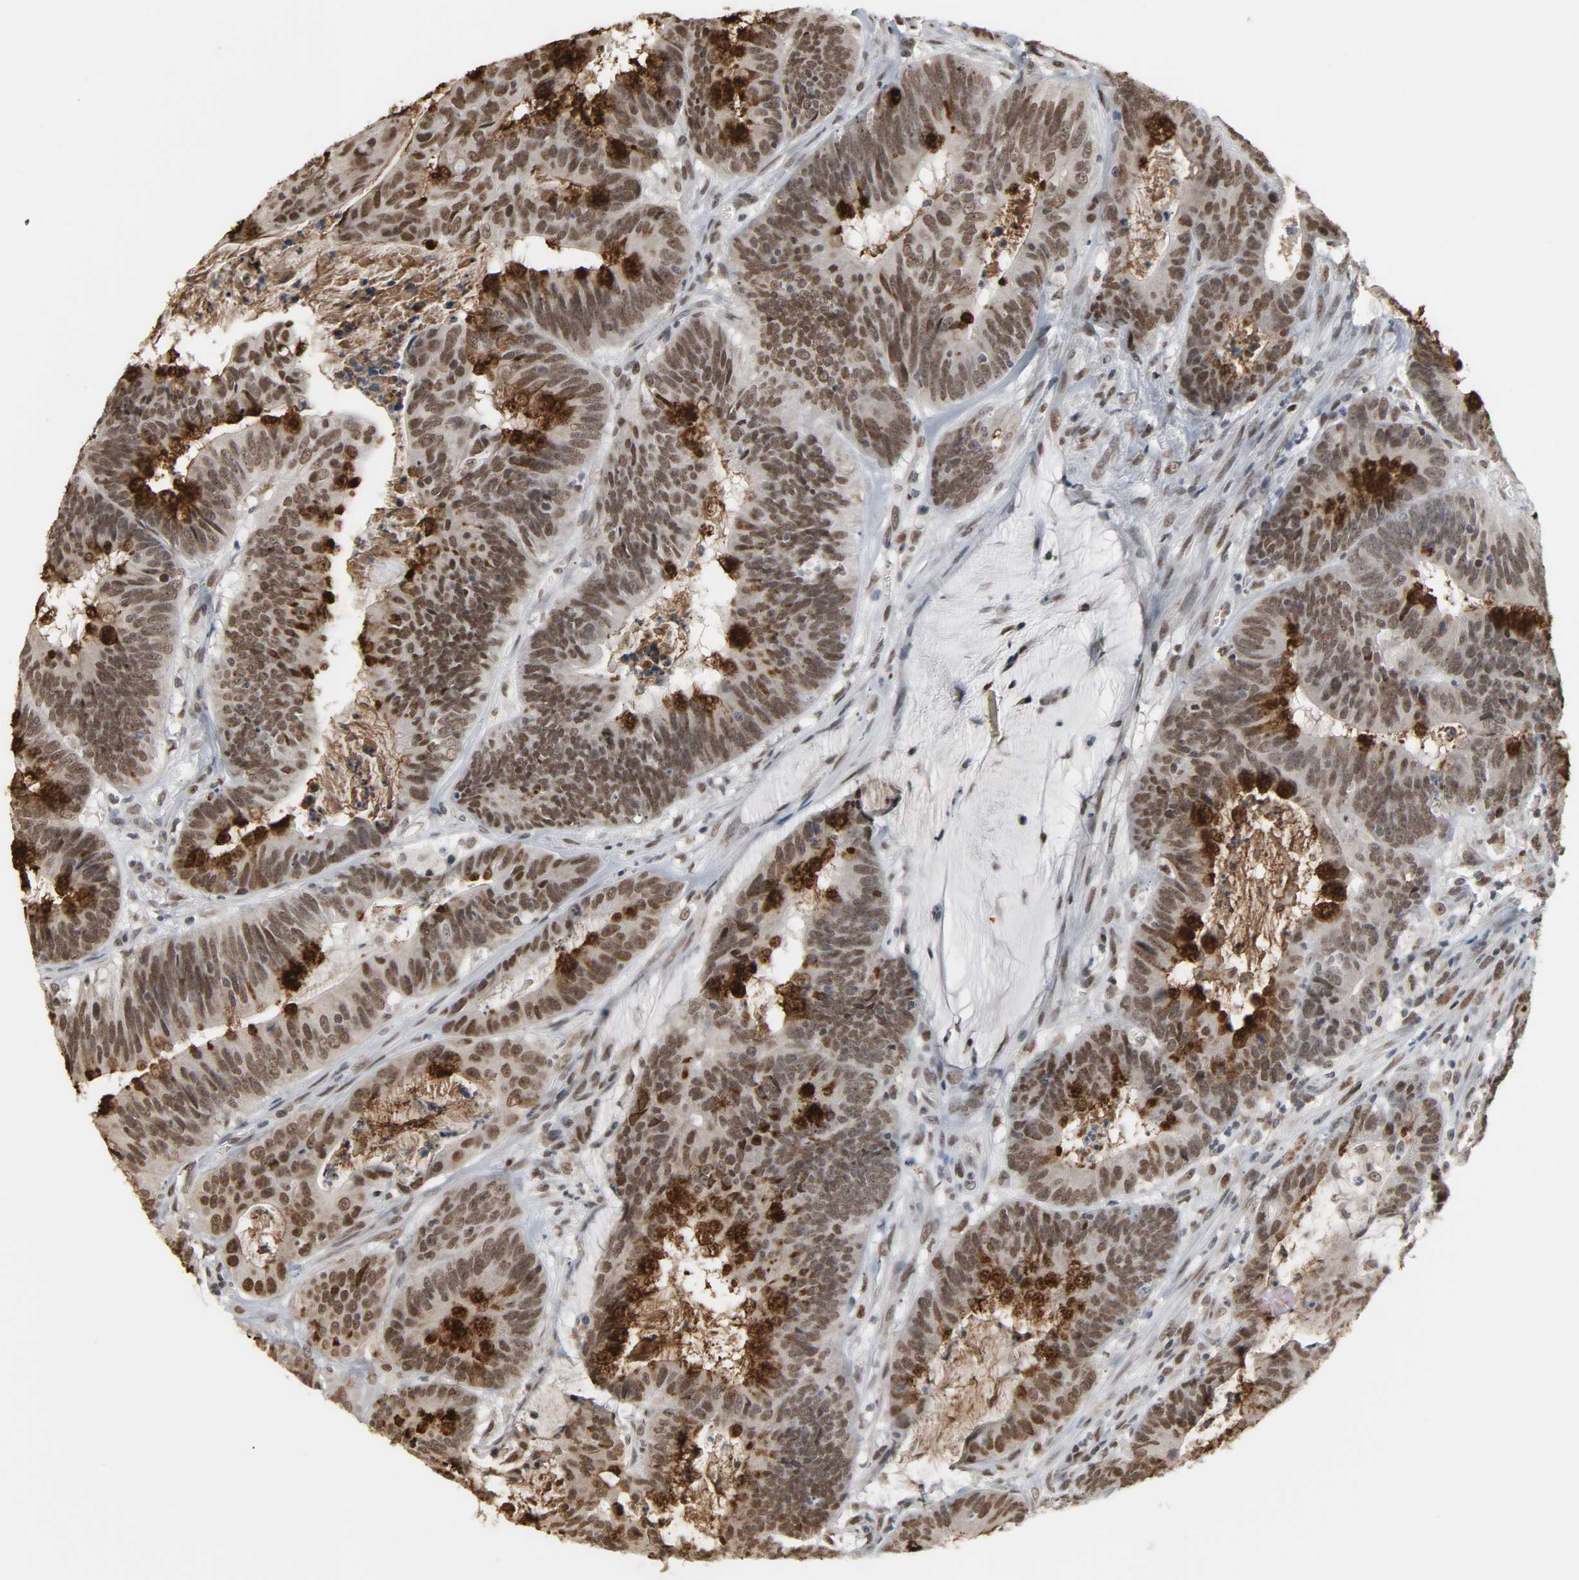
{"staining": {"intensity": "moderate", "quantity": ">75%", "location": "nuclear"}, "tissue": "colorectal cancer", "cell_type": "Tumor cells", "image_type": "cancer", "snomed": [{"axis": "morphology", "description": "Adenocarcinoma, NOS"}, {"axis": "topography", "description": "Colon"}], "caption": "Immunohistochemical staining of human colorectal adenocarcinoma shows moderate nuclear protein positivity in about >75% of tumor cells. The staining is performed using DAB brown chromogen to label protein expression. The nuclei are counter-stained blue using hematoxylin.", "gene": "DAZAP1", "patient": {"sex": "male", "age": 45}}